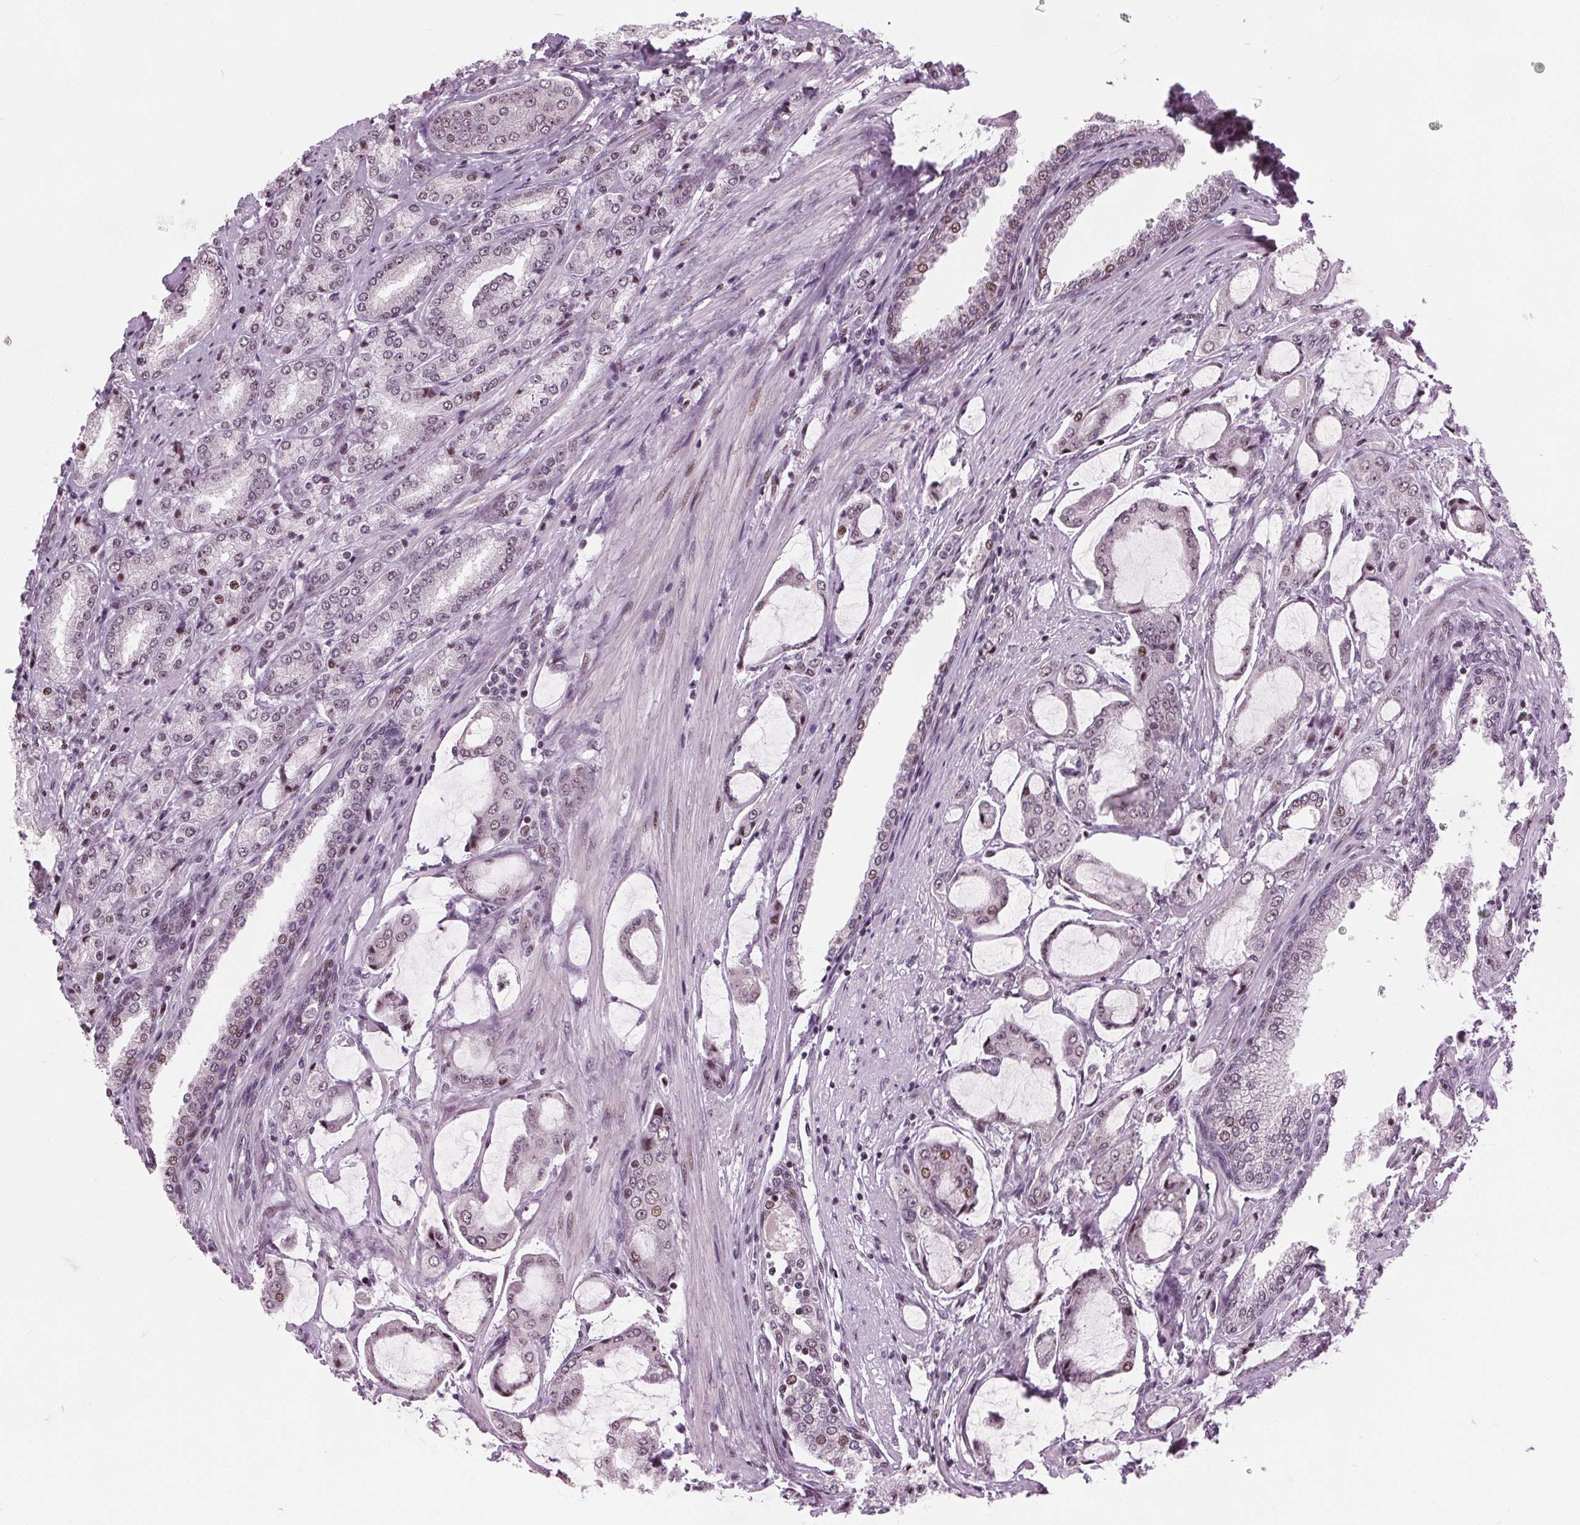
{"staining": {"intensity": "weak", "quantity": "25%-75%", "location": "nuclear"}, "tissue": "prostate cancer", "cell_type": "Tumor cells", "image_type": "cancer", "snomed": [{"axis": "morphology", "description": "Adenocarcinoma, NOS"}, {"axis": "topography", "description": "Prostate"}], "caption": "This is a histology image of IHC staining of prostate cancer, which shows weak staining in the nuclear of tumor cells.", "gene": "TTC34", "patient": {"sex": "male", "age": 63}}